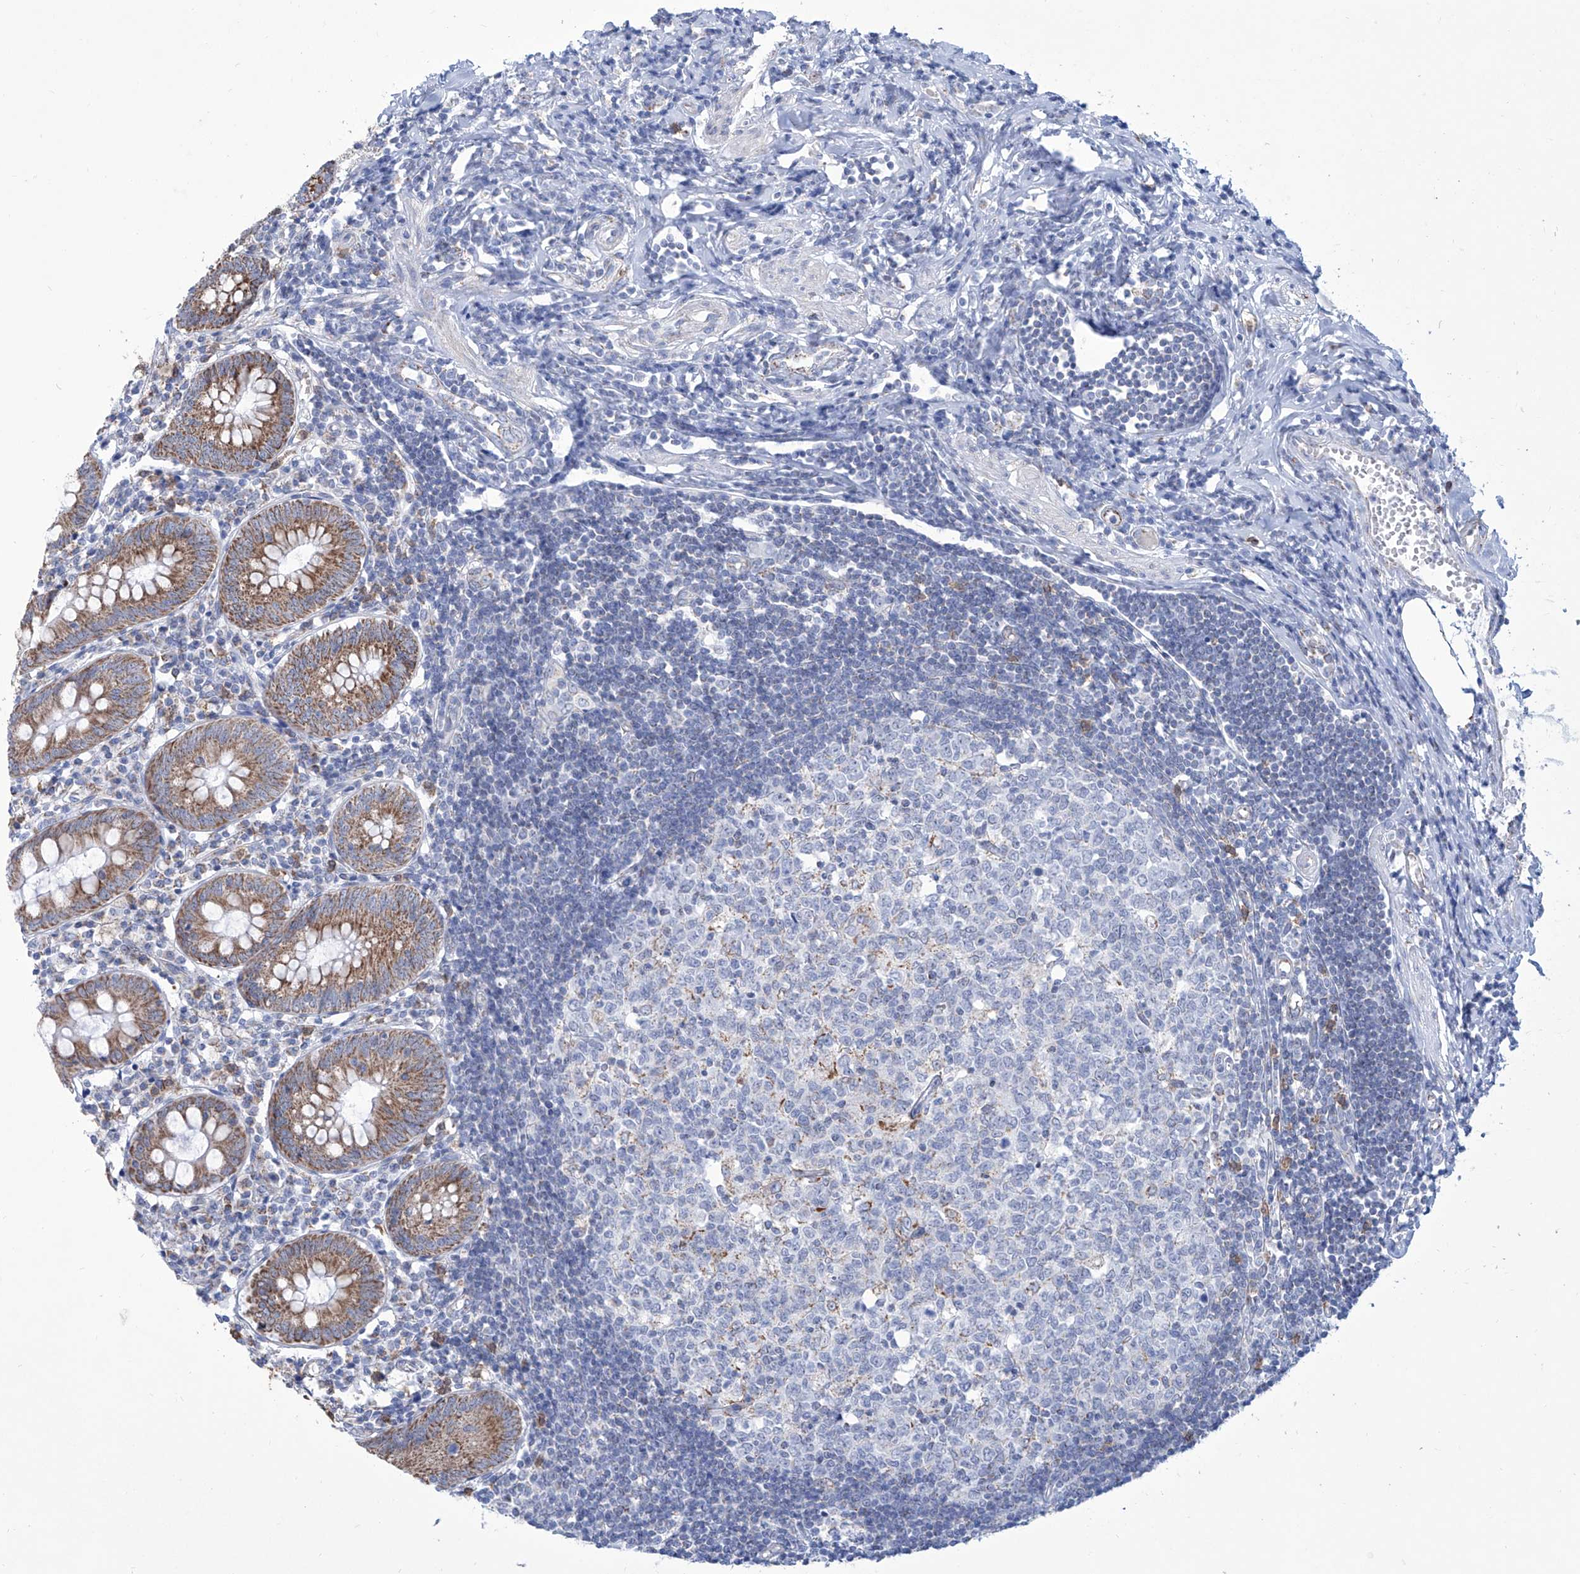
{"staining": {"intensity": "moderate", "quantity": ">75%", "location": "cytoplasmic/membranous"}, "tissue": "appendix", "cell_type": "Glandular cells", "image_type": "normal", "snomed": [{"axis": "morphology", "description": "Normal tissue, NOS"}, {"axis": "topography", "description": "Appendix"}], "caption": "Immunohistochemistry (IHC) of normal appendix reveals medium levels of moderate cytoplasmic/membranous expression in approximately >75% of glandular cells. (Brightfield microscopy of DAB IHC at high magnification).", "gene": "ALDH6A1", "patient": {"sex": "female", "age": 54}}